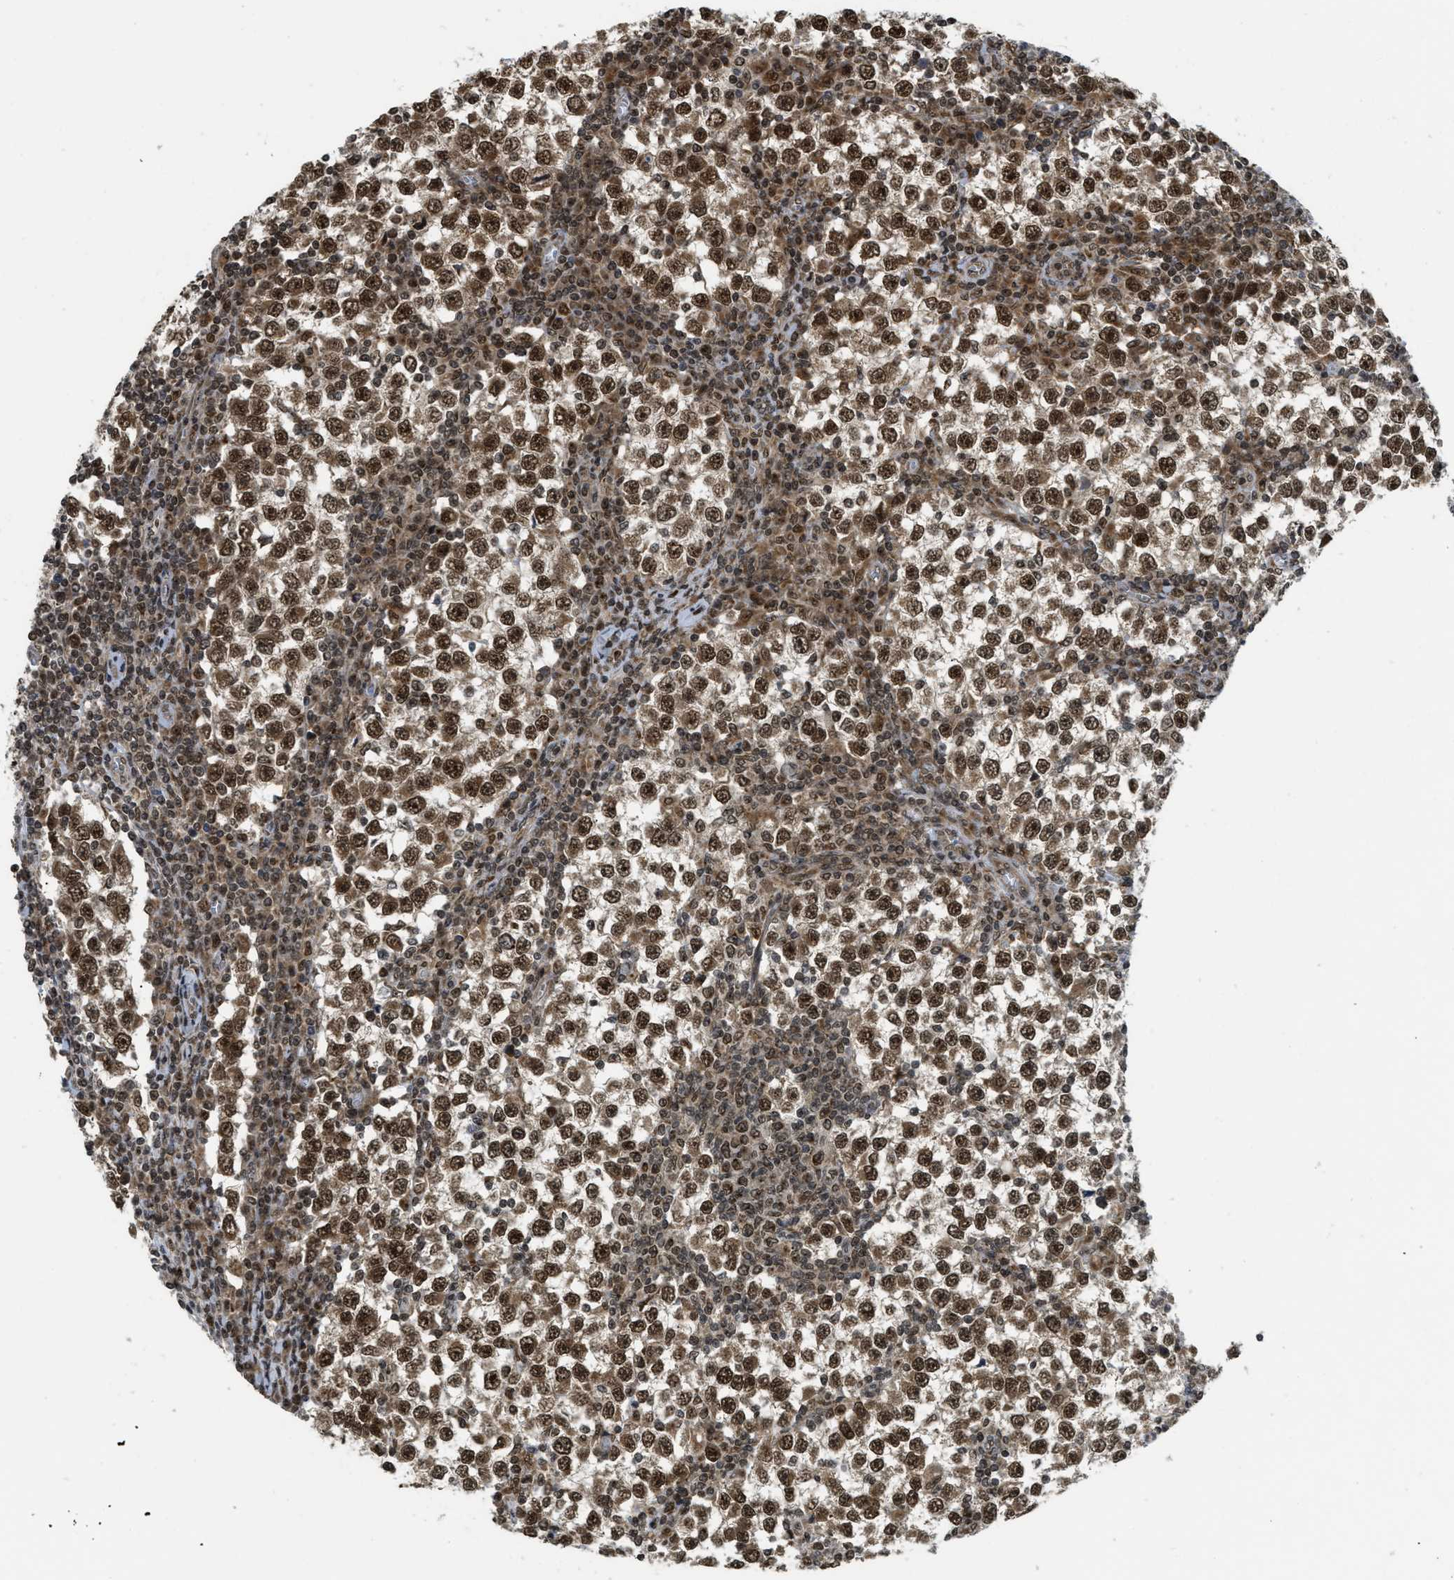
{"staining": {"intensity": "strong", "quantity": ">75%", "location": "nuclear"}, "tissue": "testis cancer", "cell_type": "Tumor cells", "image_type": "cancer", "snomed": [{"axis": "morphology", "description": "Seminoma, NOS"}, {"axis": "topography", "description": "Testis"}], "caption": "Protein staining of testis seminoma tissue exhibits strong nuclear positivity in about >75% of tumor cells.", "gene": "TACC1", "patient": {"sex": "male", "age": 65}}